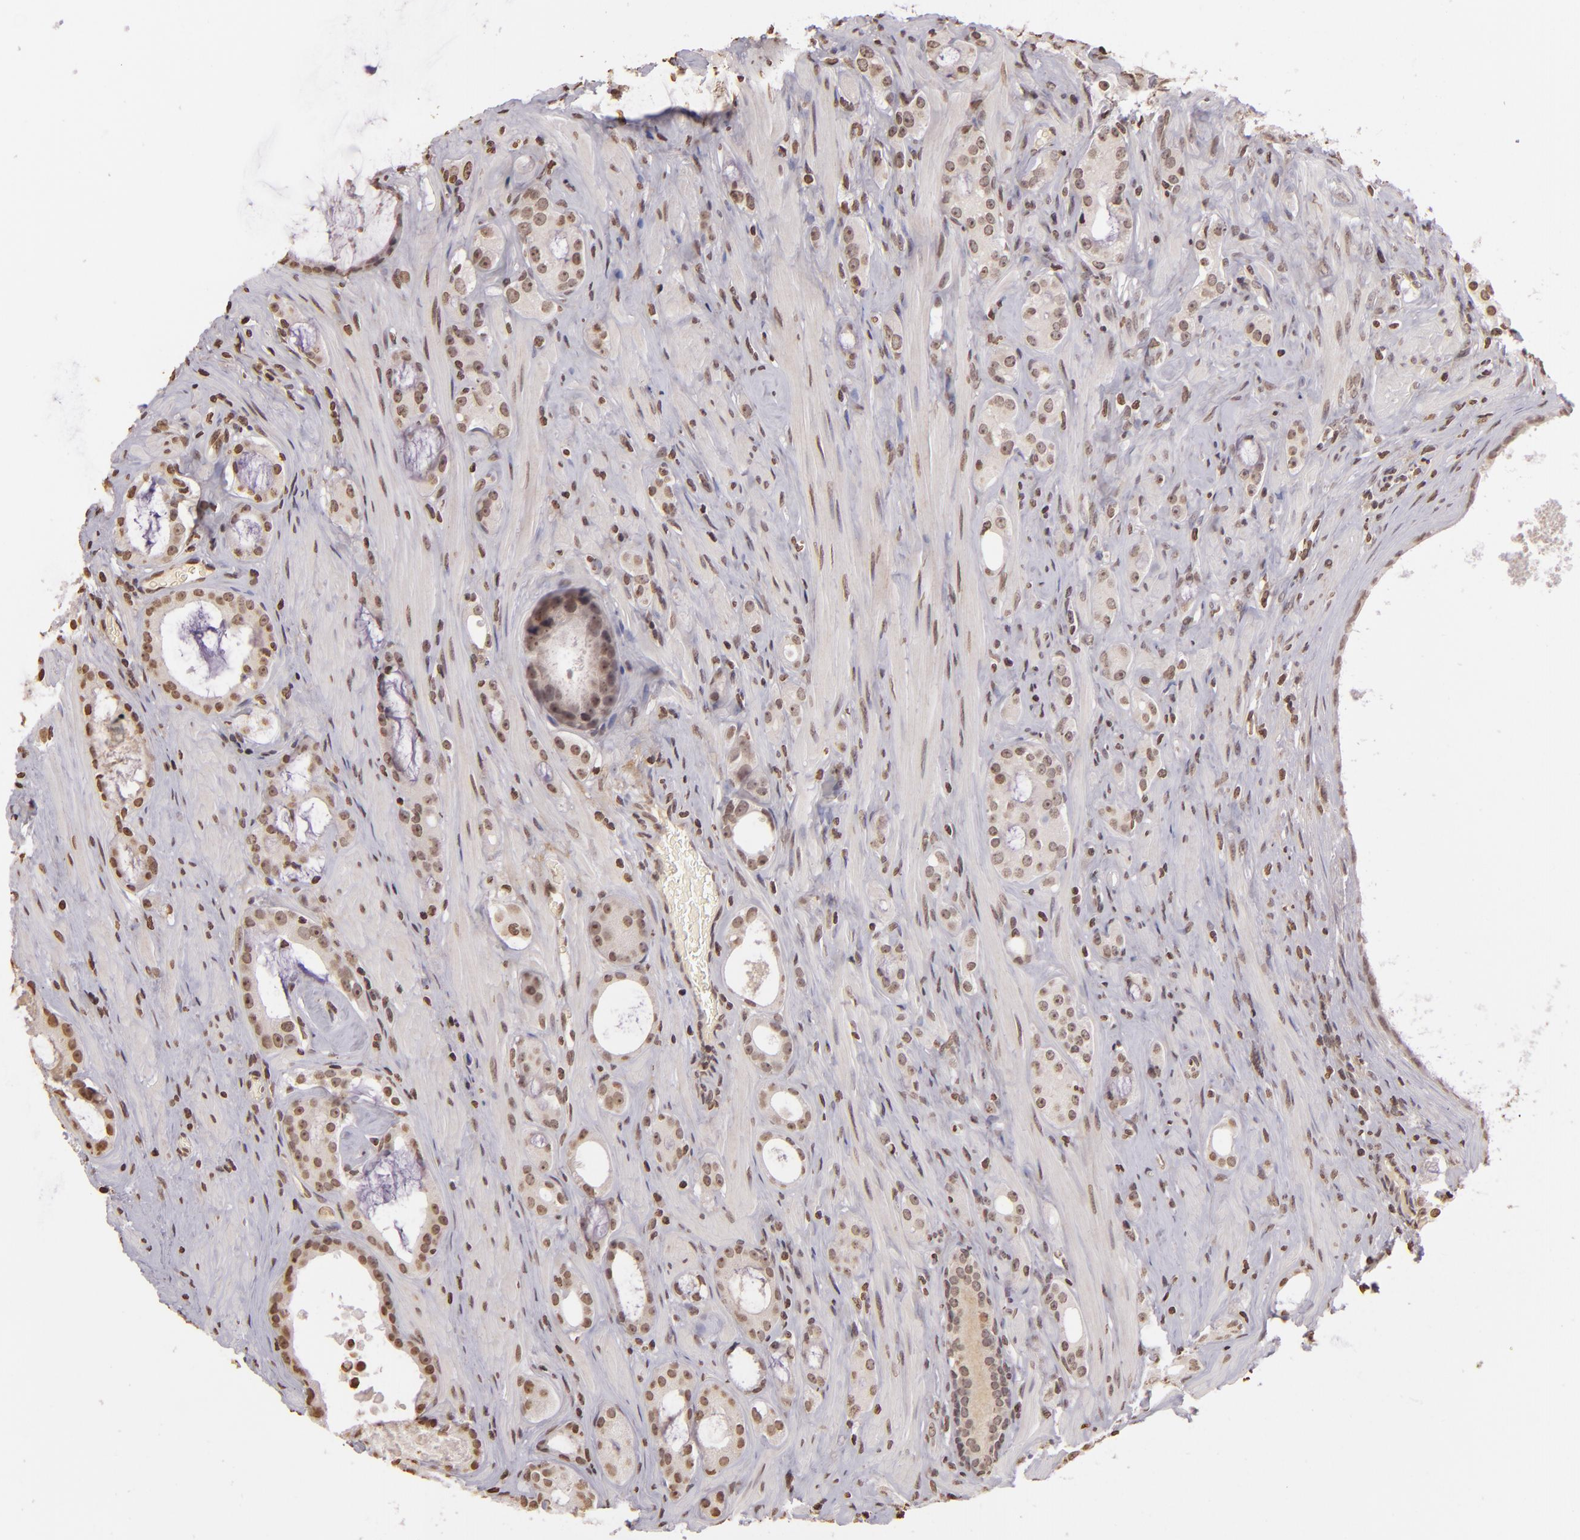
{"staining": {"intensity": "moderate", "quantity": ">75%", "location": "nuclear"}, "tissue": "prostate cancer", "cell_type": "Tumor cells", "image_type": "cancer", "snomed": [{"axis": "morphology", "description": "Adenocarcinoma, Medium grade"}, {"axis": "topography", "description": "Prostate"}], "caption": "Immunohistochemical staining of prostate adenocarcinoma (medium-grade) displays moderate nuclear protein expression in approximately >75% of tumor cells.", "gene": "THRB", "patient": {"sex": "male", "age": 73}}